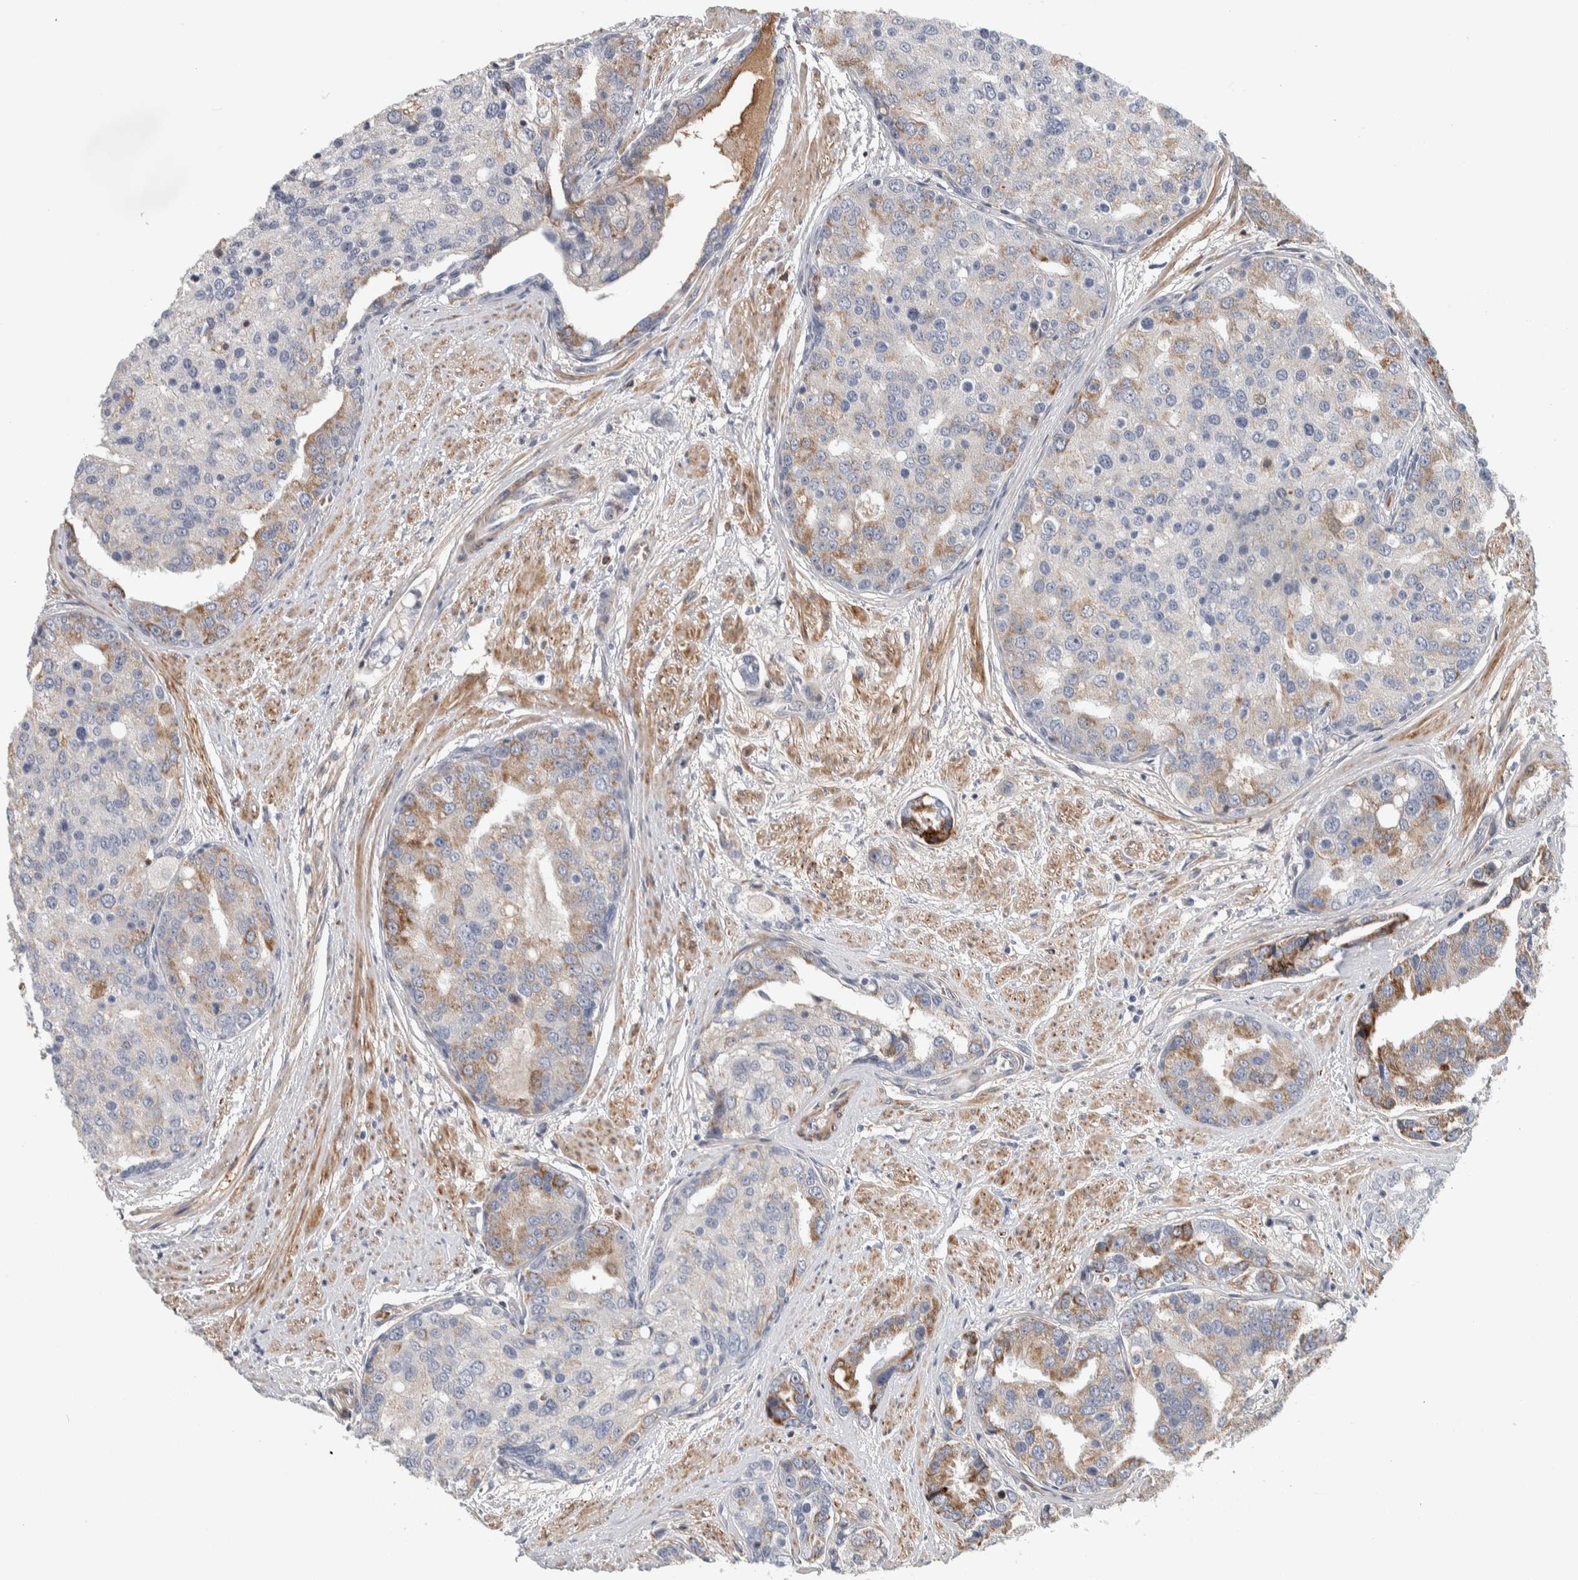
{"staining": {"intensity": "moderate", "quantity": "<25%", "location": "cytoplasmic/membranous"}, "tissue": "prostate cancer", "cell_type": "Tumor cells", "image_type": "cancer", "snomed": [{"axis": "morphology", "description": "Adenocarcinoma, High grade"}, {"axis": "topography", "description": "Prostate"}], "caption": "Protein staining of prostate cancer (adenocarcinoma (high-grade)) tissue demonstrates moderate cytoplasmic/membranous positivity in approximately <25% of tumor cells. The protein is shown in brown color, while the nuclei are stained blue.", "gene": "PSMG3", "patient": {"sex": "male", "age": 50}}